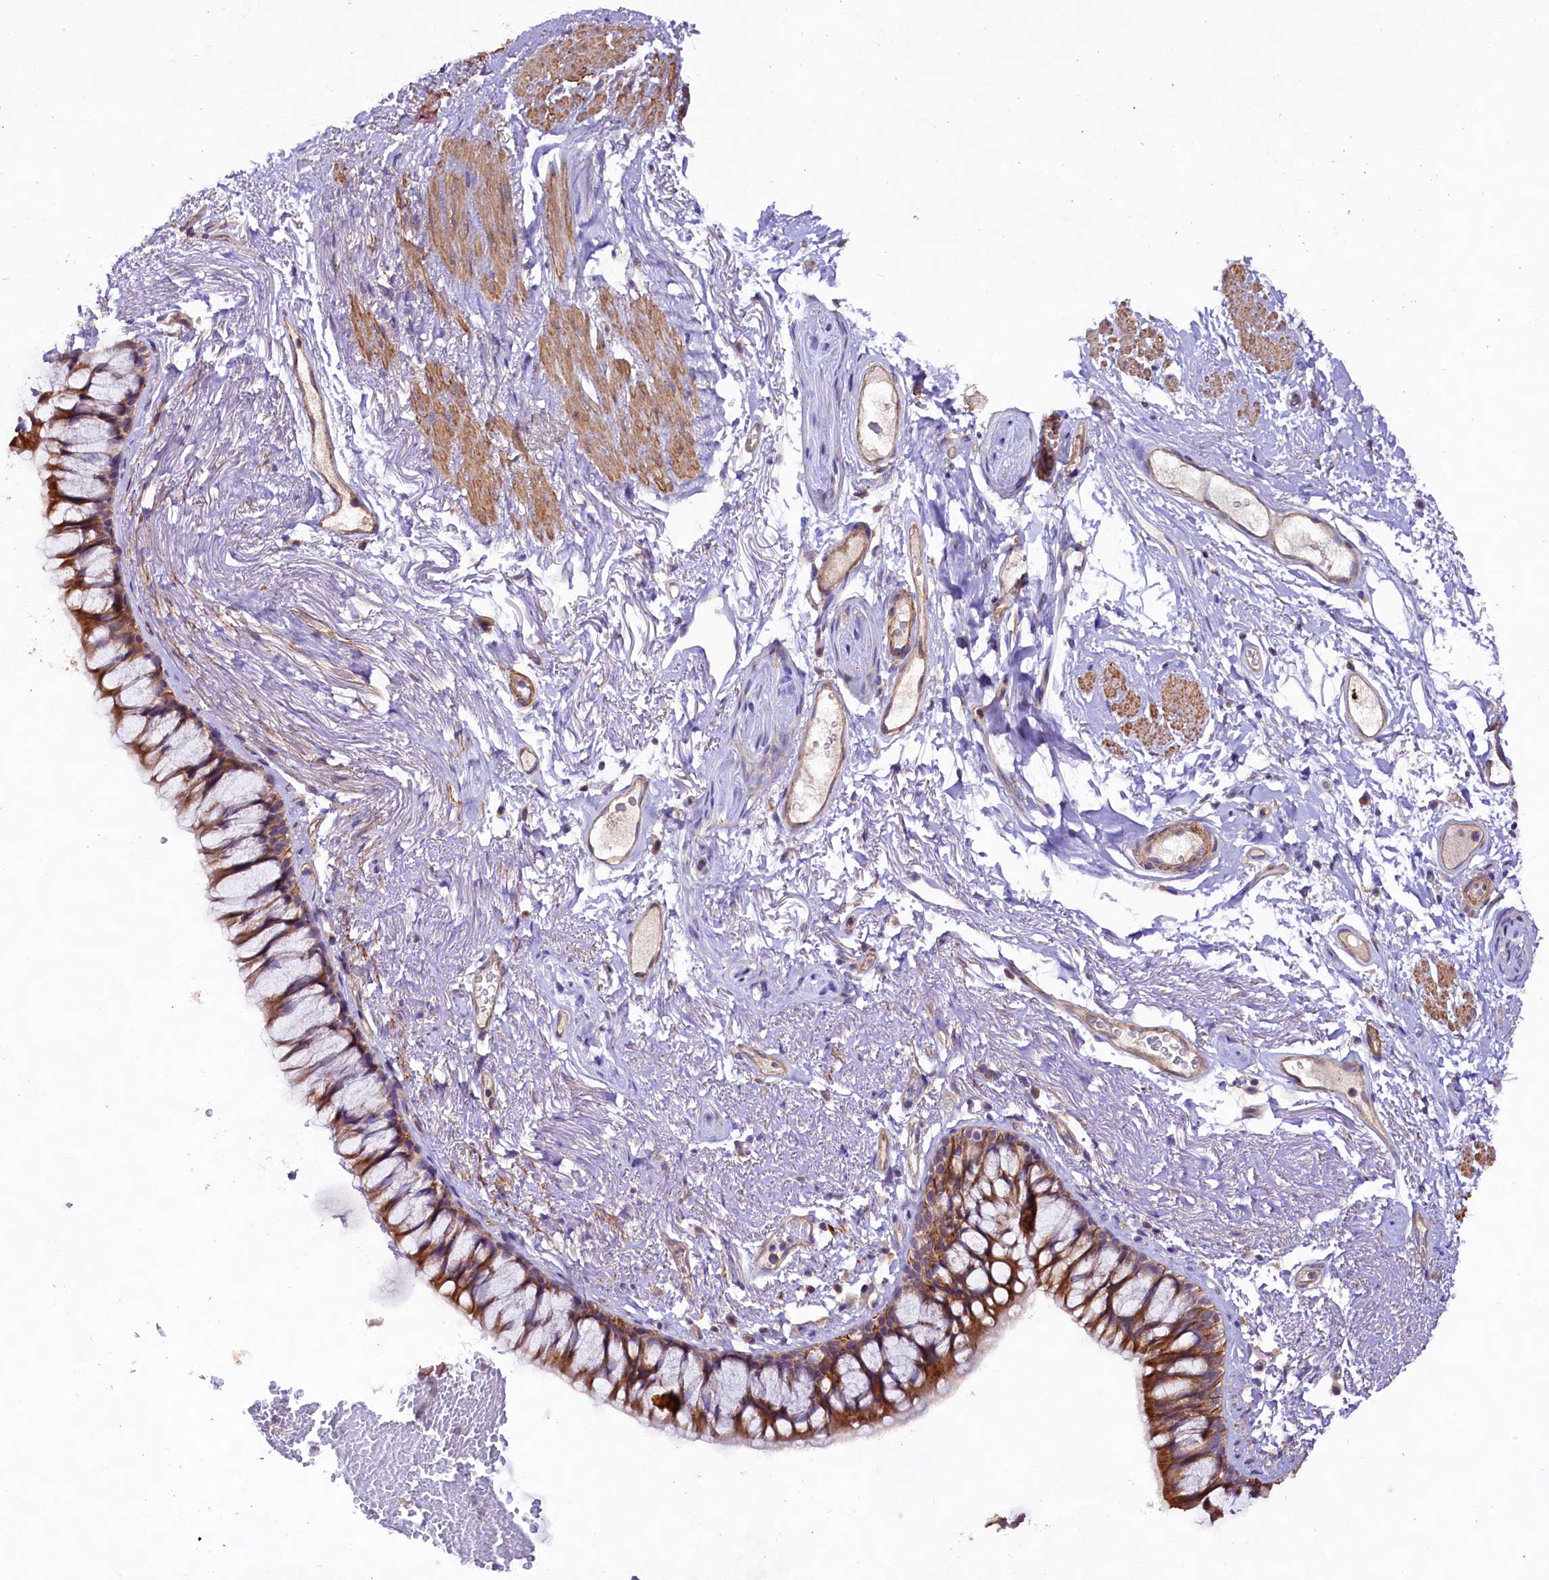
{"staining": {"intensity": "strong", "quantity": ">75%", "location": "cytoplasmic/membranous"}, "tissue": "bronchus", "cell_type": "Respiratory epithelial cells", "image_type": "normal", "snomed": [{"axis": "morphology", "description": "Normal tissue, NOS"}, {"axis": "topography", "description": "Cartilage tissue"}, {"axis": "topography", "description": "Bronchus"}], "caption": "Strong cytoplasmic/membranous expression is identified in about >75% of respiratory epithelial cells in unremarkable bronchus.", "gene": "VPS11", "patient": {"sex": "female", "age": 73}}